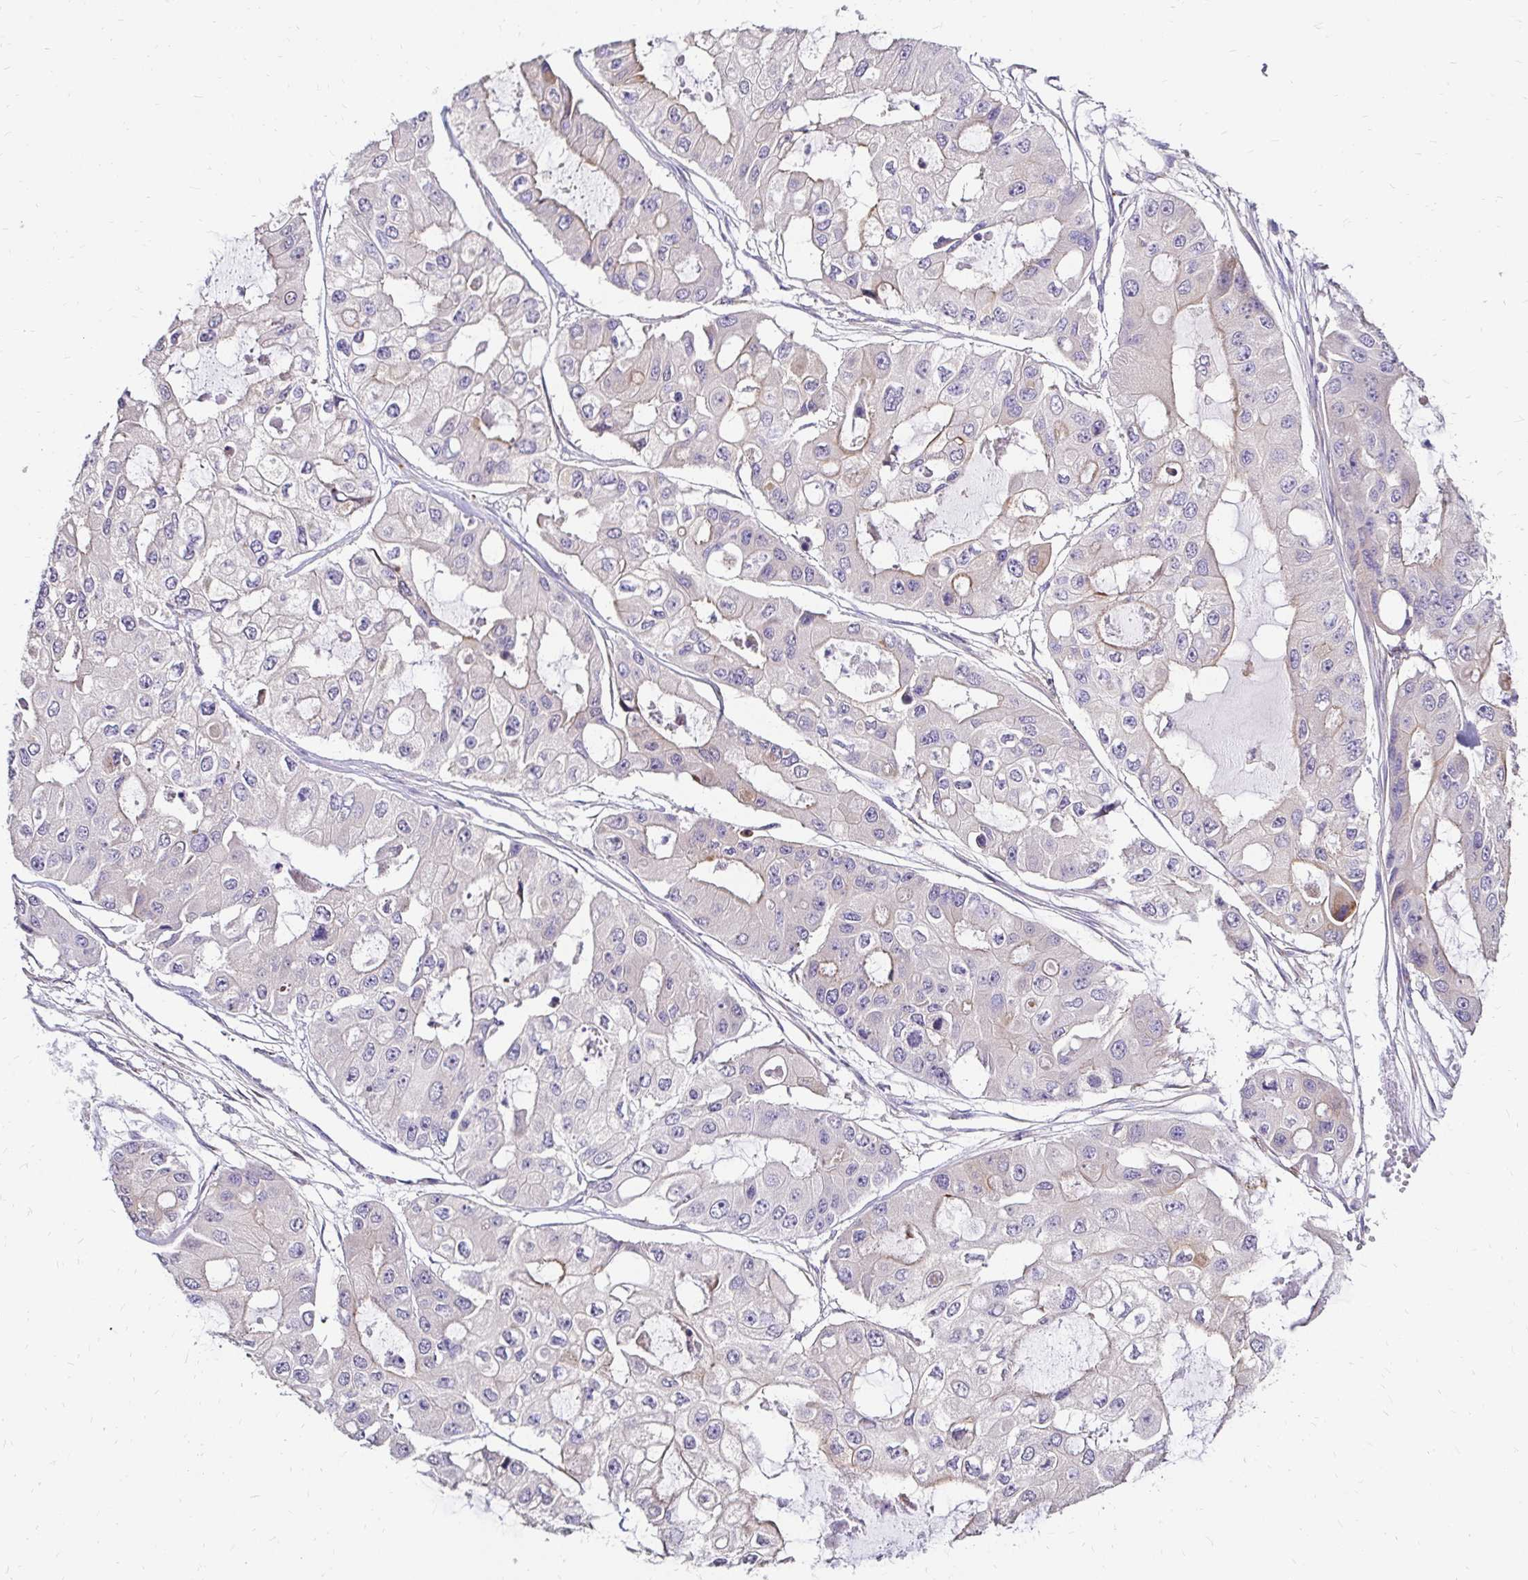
{"staining": {"intensity": "negative", "quantity": "none", "location": "none"}, "tissue": "ovarian cancer", "cell_type": "Tumor cells", "image_type": "cancer", "snomed": [{"axis": "morphology", "description": "Cystadenocarcinoma, serous, NOS"}, {"axis": "topography", "description": "Ovary"}], "caption": "The histopathology image shows no staining of tumor cells in ovarian cancer (serous cystadenocarcinoma).", "gene": "PRIMA1", "patient": {"sex": "female", "age": 56}}